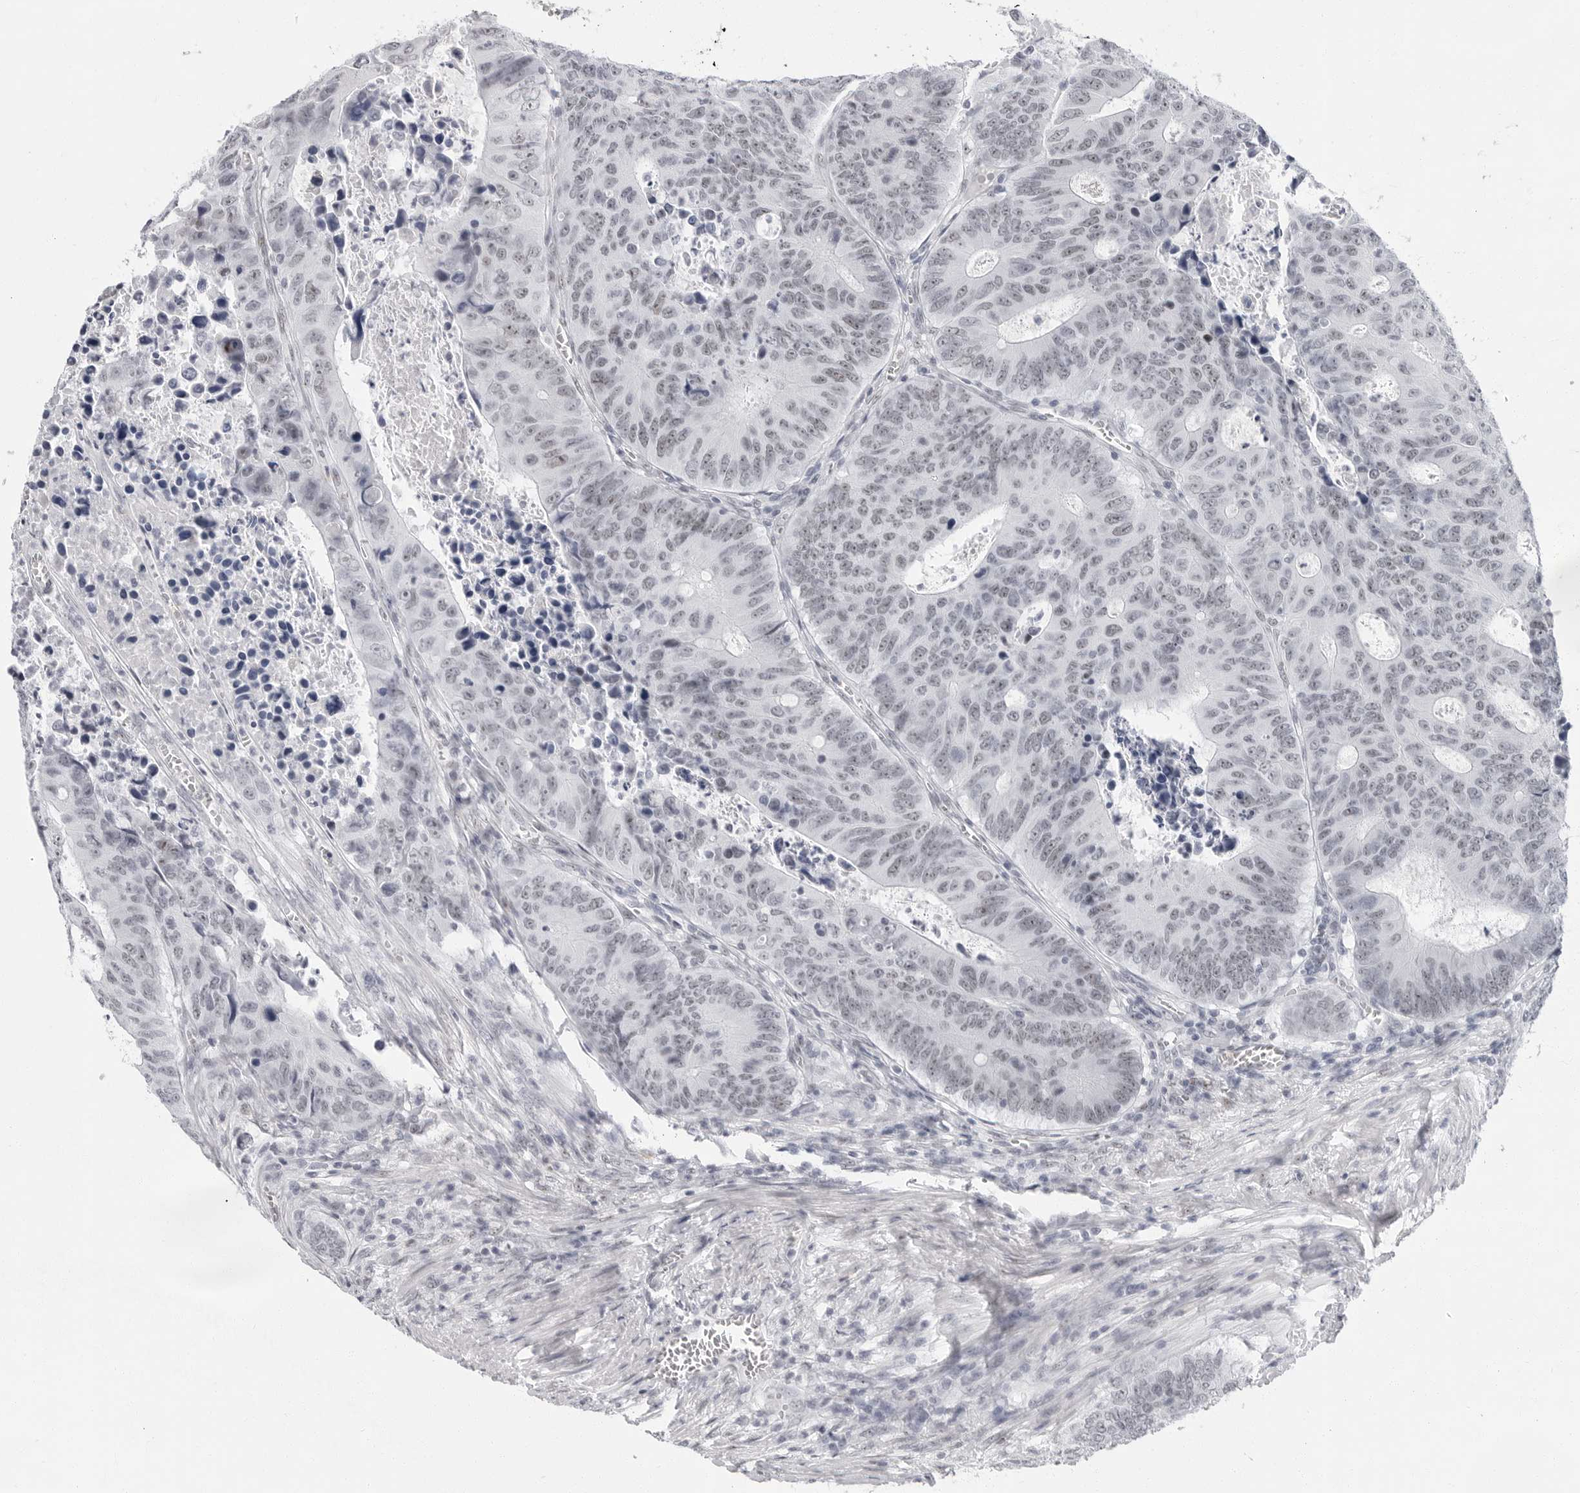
{"staining": {"intensity": "weak", "quantity": "<25%", "location": "nuclear"}, "tissue": "colorectal cancer", "cell_type": "Tumor cells", "image_type": "cancer", "snomed": [{"axis": "morphology", "description": "Adenocarcinoma, NOS"}, {"axis": "topography", "description": "Colon"}], "caption": "Immunohistochemical staining of human colorectal cancer reveals no significant staining in tumor cells.", "gene": "VEZF1", "patient": {"sex": "male", "age": 87}}